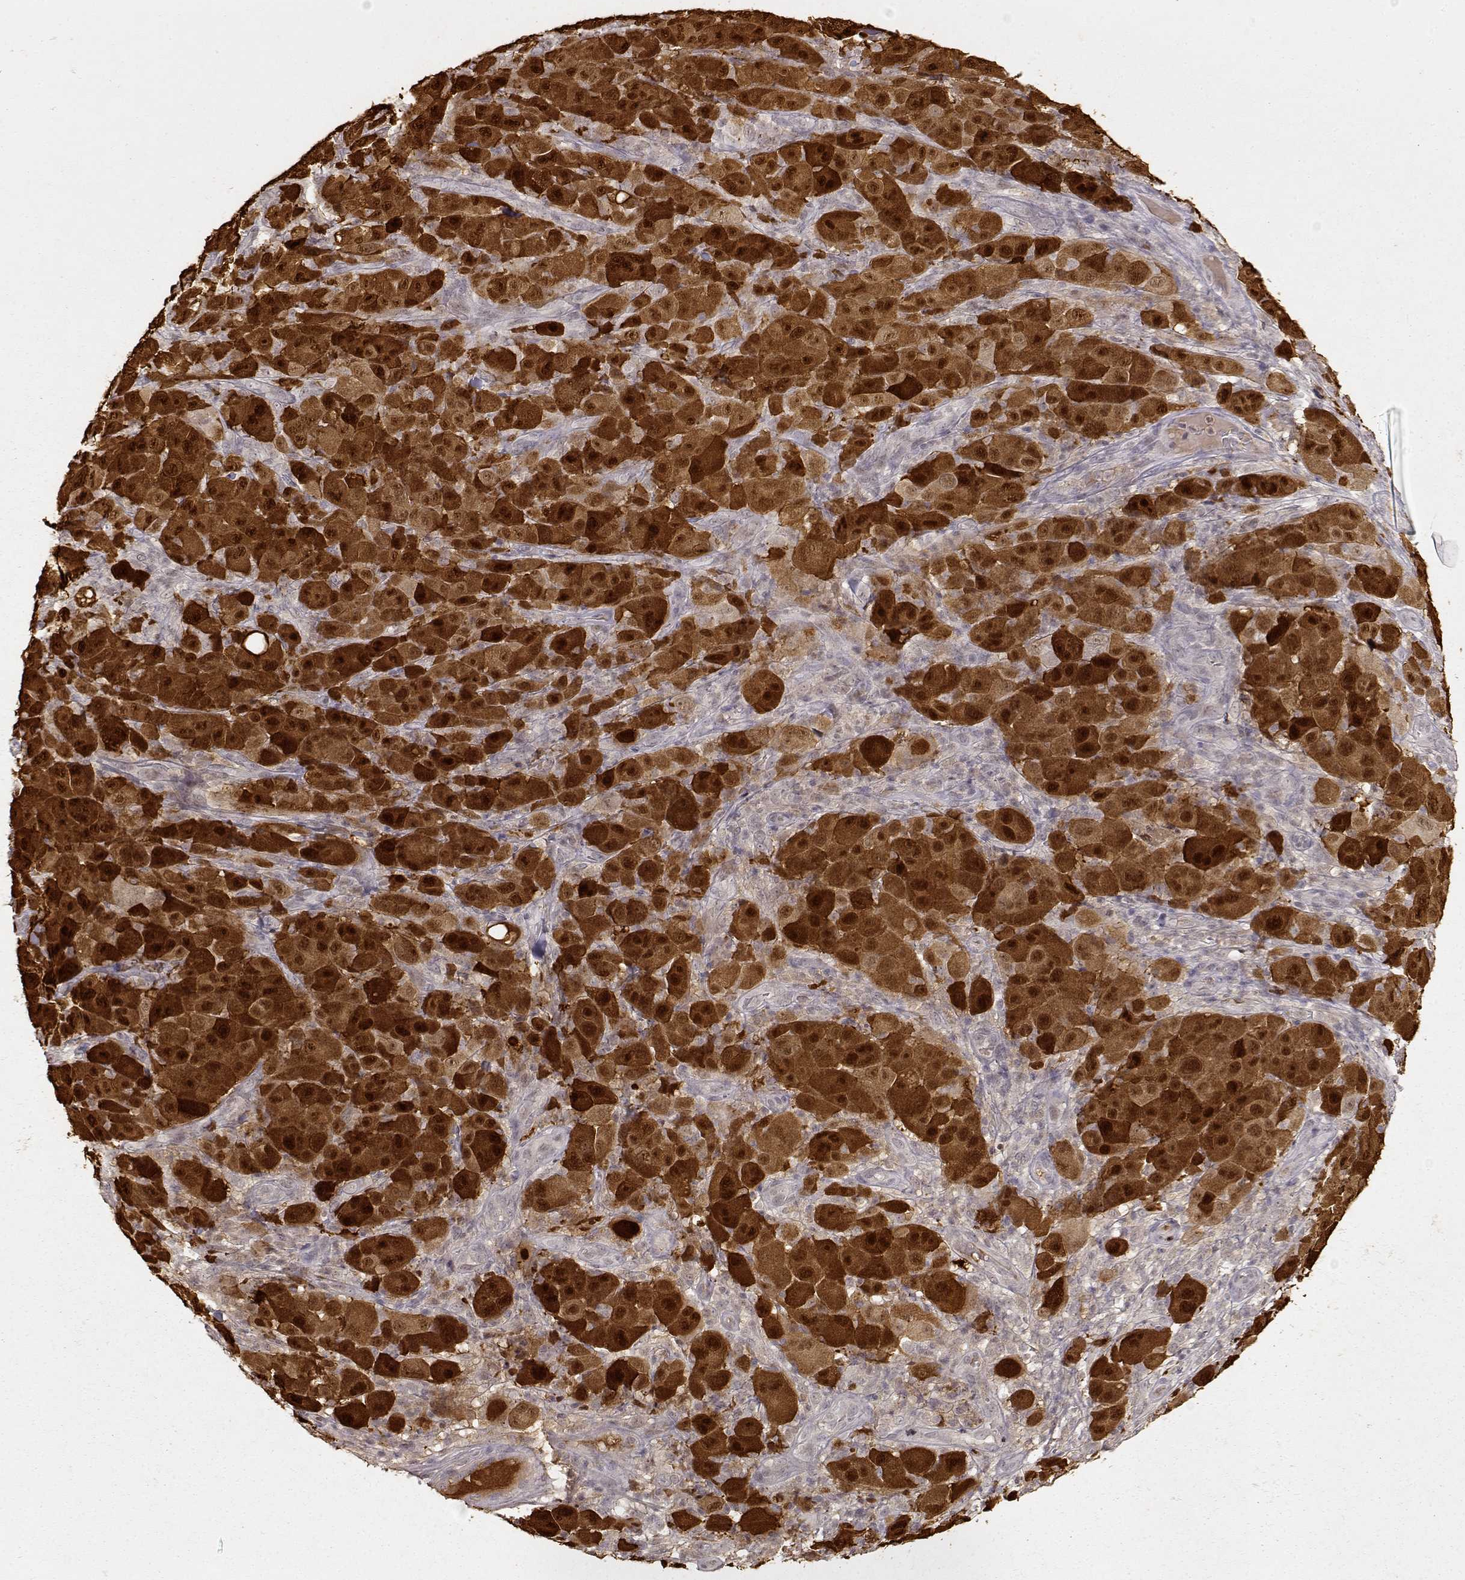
{"staining": {"intensity": "strong", "quantity": ">75%", "location": "cytoplasmic/membranous,nuclear"}, "tissue": "melanoma", "cell_type": "Tumor cells", "image_type": "cancer", "snomed": [{"axis": "morphology", "description": "Malignant melanoma, NOS"}, {"axis": "topography", "description": "Skin"}], "caption": "Brown immunohistochemical staining in human melanoma shows strong cytoplasmic/membranous and nuclear staining in approximately >75% of tumor cells.", "gene": "S100B", "patient": {"sex": "female", "age": 87}}